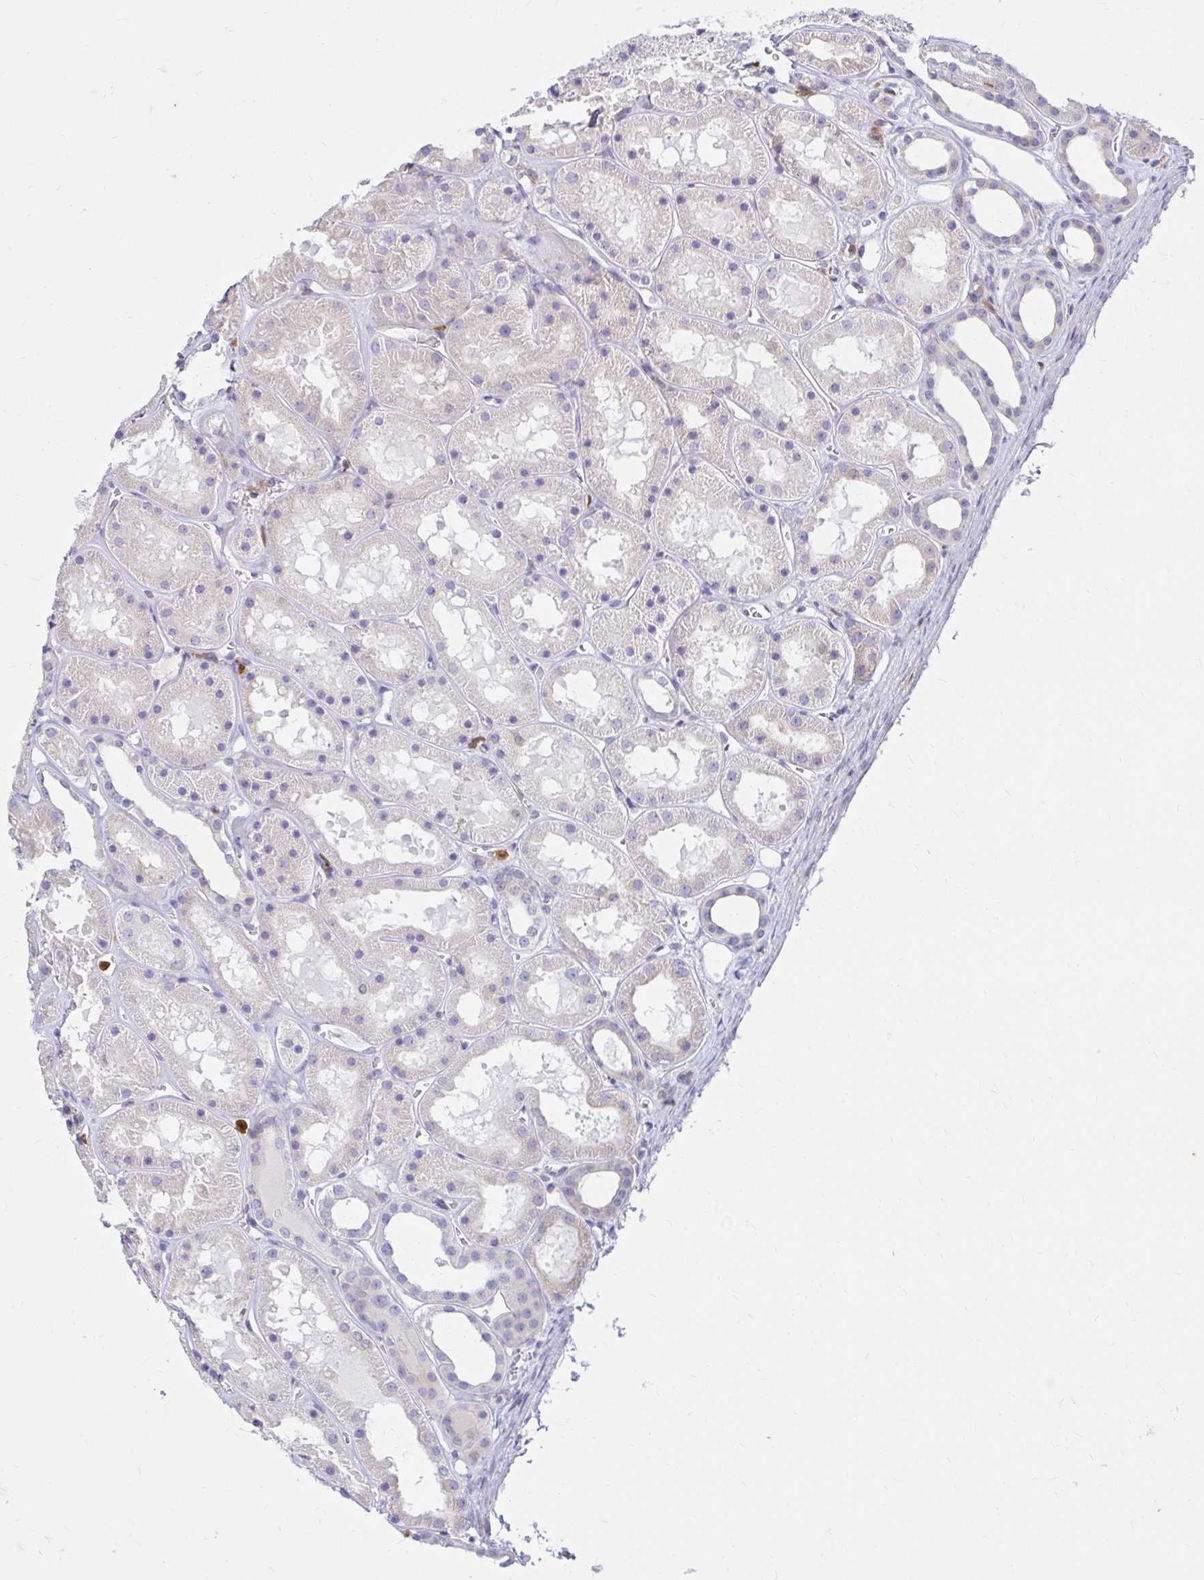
{"staining": {"intensity": "negative", "quantity": "none", "location": "none"}, "tissue": "kidney", "cell_type": "Cells in glomeruli", "image_type": "normal", "snomed": [{"axis": "morphology", "description": "Normal tissue, NOS"}, {"axis": "topography", "description": "Kidney"}], "caption": "Protein analysis of benign kidney demonstrates no significant expression in cells in glomeruli.", "gene": "PYCARD", "patient": {"sex": "female", "age": 41}}